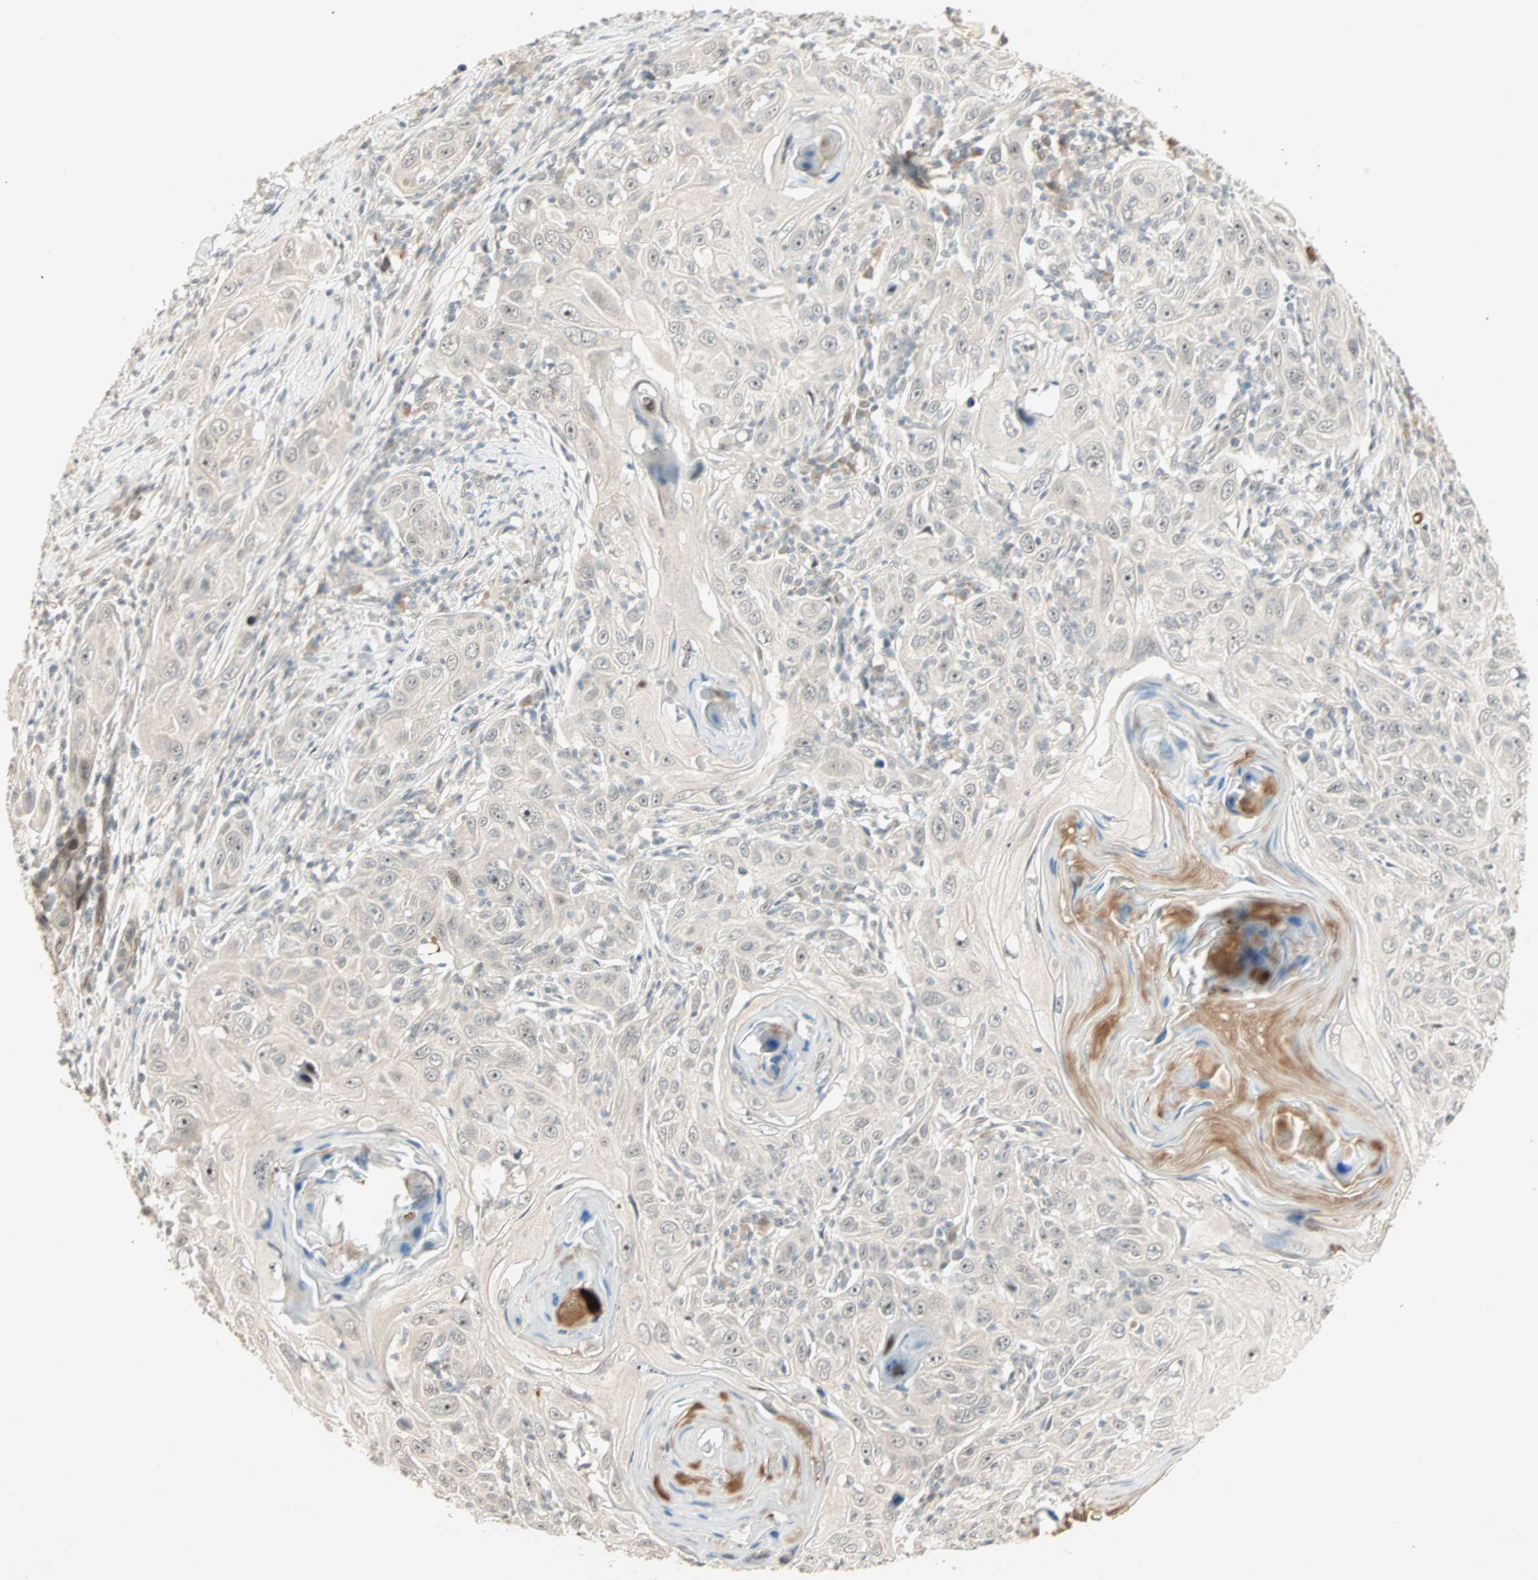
{"staining": {"intensity": "negative", "quantity": "none", "location": "none"}, "tissue": "skin cancer", "cell_type": "Tumor cells", "image_type": "cancer", "snomed": [{"axis": "morphology", "description": "Squamous cell carcinoma, NOS"}, {"axis": "topography", "description": "Skin"}], "caption": "DAB immunohistochemical staining of skin cancer (squamous cell carcinoma) displays no significant expression in tumor cells.", "gene": "ACSL5", "patient": {"sex": "female", "age": 88}}